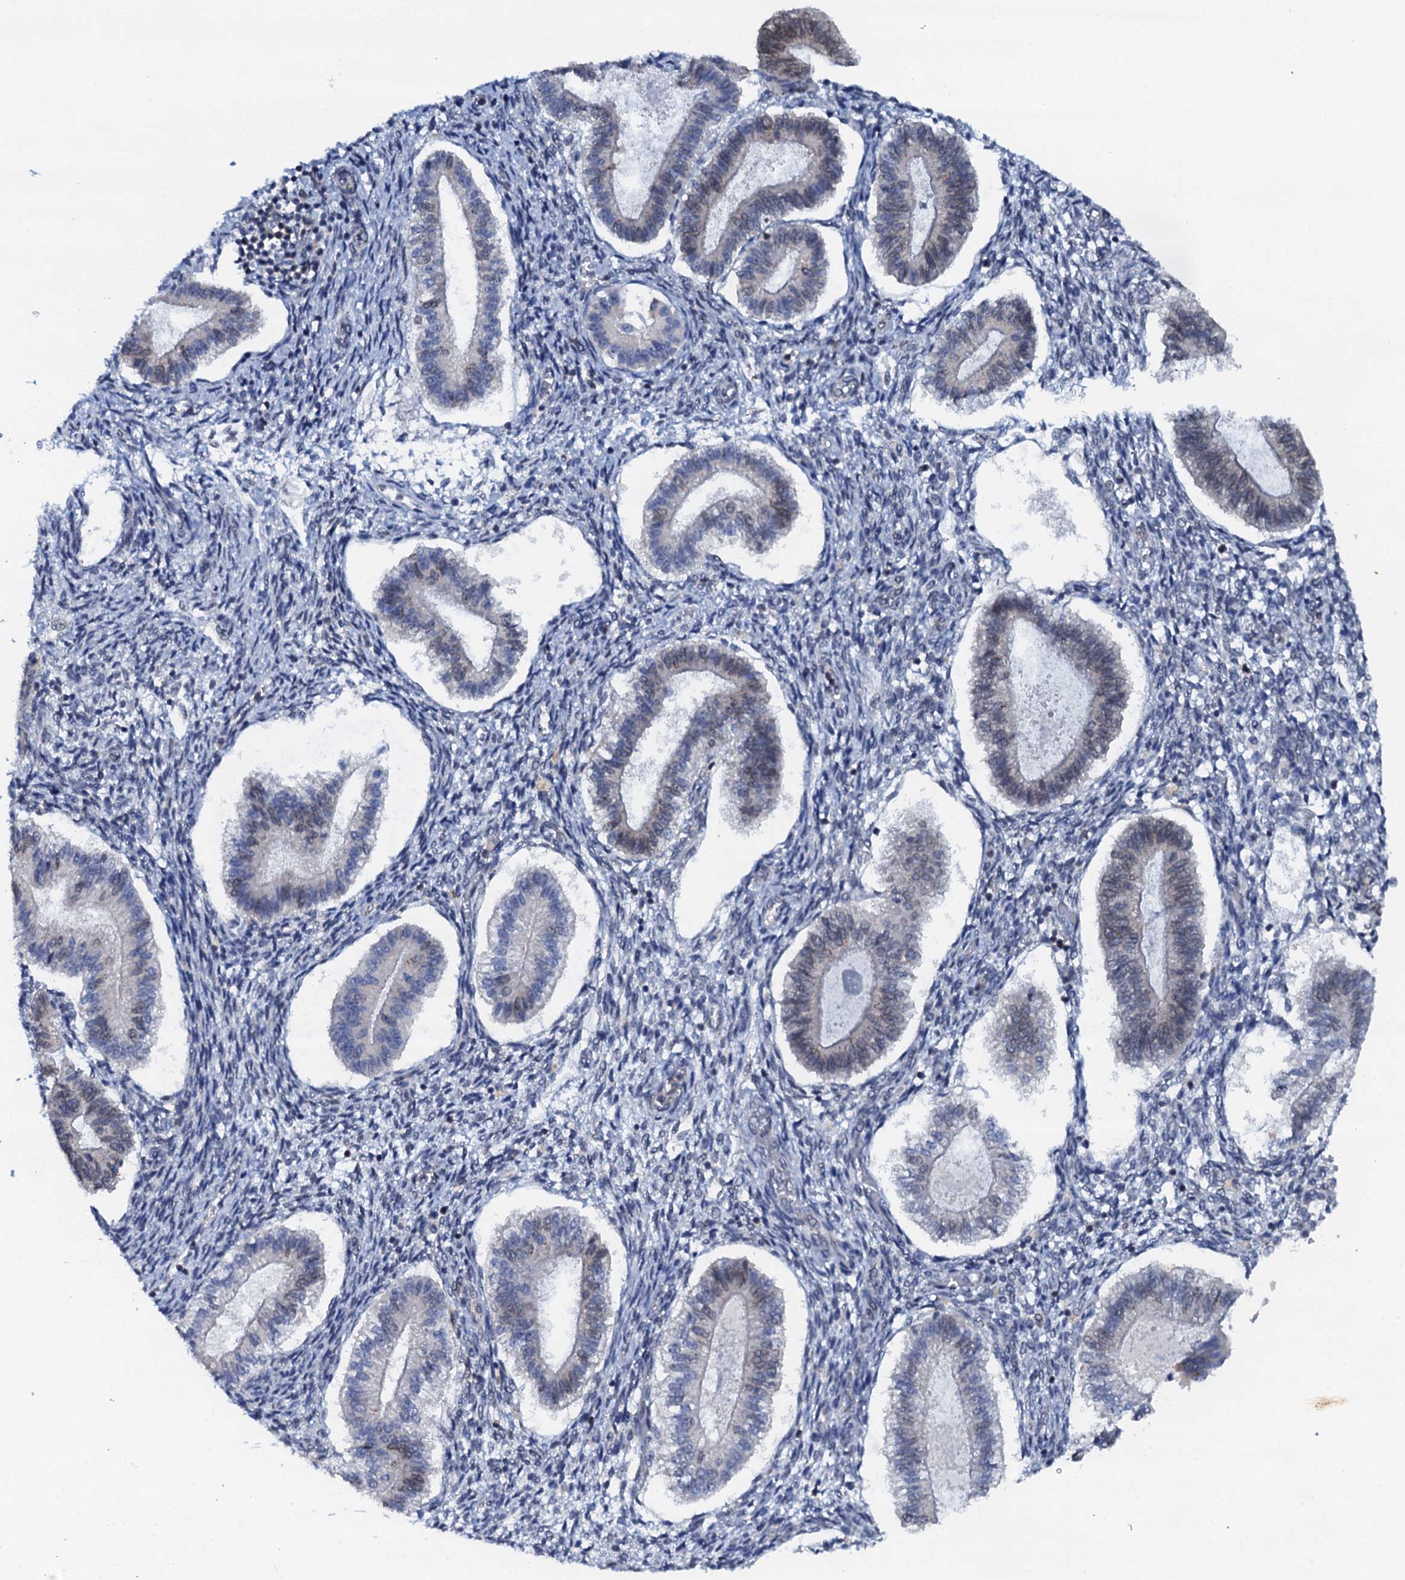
{"staining": {"intensity": "negative", "quantity": "none", "location": "none"}, "tissue": "endometrium", "cell_type": "Cells in endometrial stroma", "image_type": "normal", "snomed": [{"axis": "morphology", "description": "Normal tissue, NOS"}, {"axis": "topography", "description": "Endometrium"}], "caption": "The histopathology image reveals no staining of cells in endometrial stroma in unremarkable endometrium.", "gene": "SNTA1", "patient": {"sex": "female", "age": 25}}